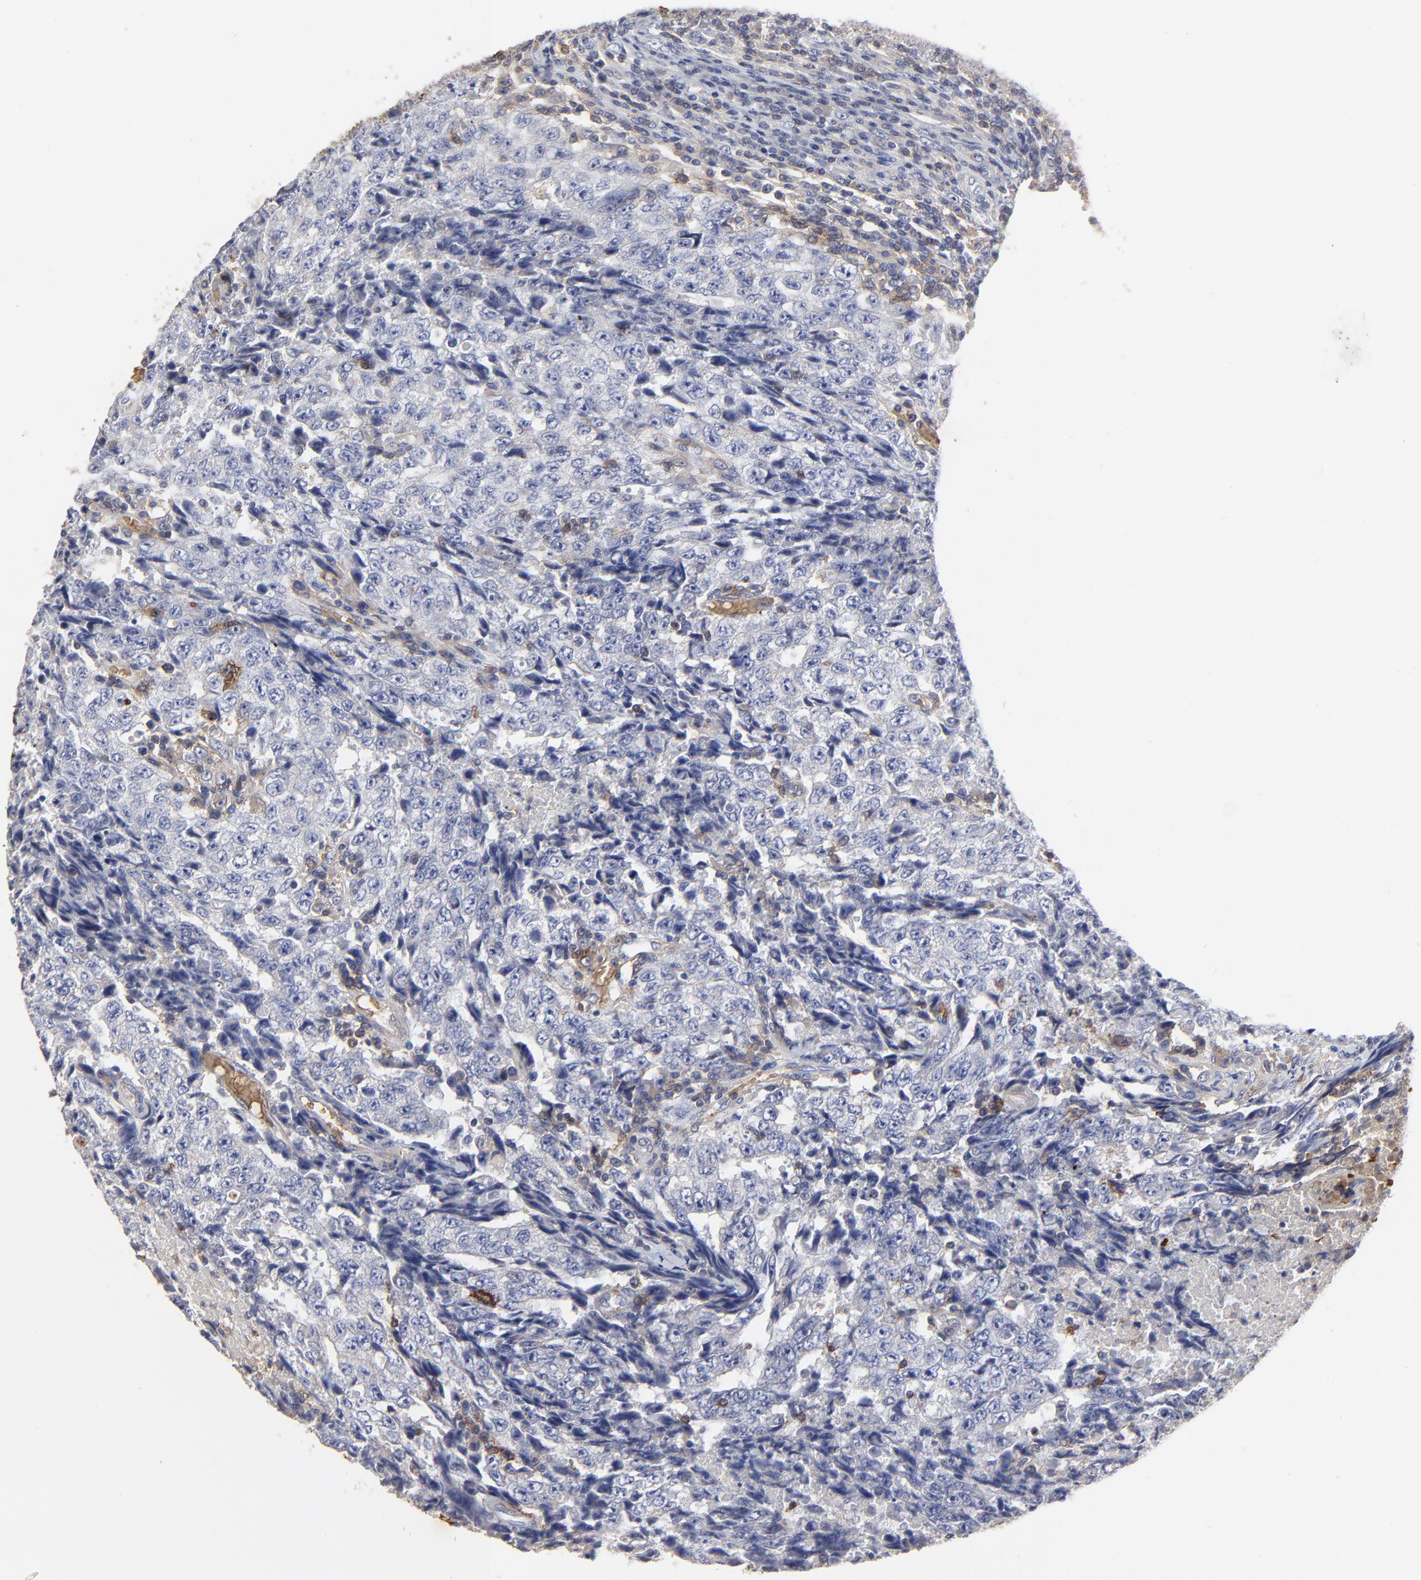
{"staining": {"intensity": "negative", "quantity": "none", "location": "none"}, "tissue": "testis cancer", "cell_type": "Tumor cells", "image_type": "cancer", "snomed": [{"axis": "morphology", "description": "Necrosis, NOS"}, {"axis": "morphology", "description": "Carcinoma, Embryonal, NOS"}, {"axis": "topography", "description": "Testis"}], "caption": "IHC image of neoplastic tissue: human testis cancer stained with DAB demonstrates no significant protein staining in tumor cells.", "gene": "PAG1", "patient": {"sex": "male", "age": 19}}